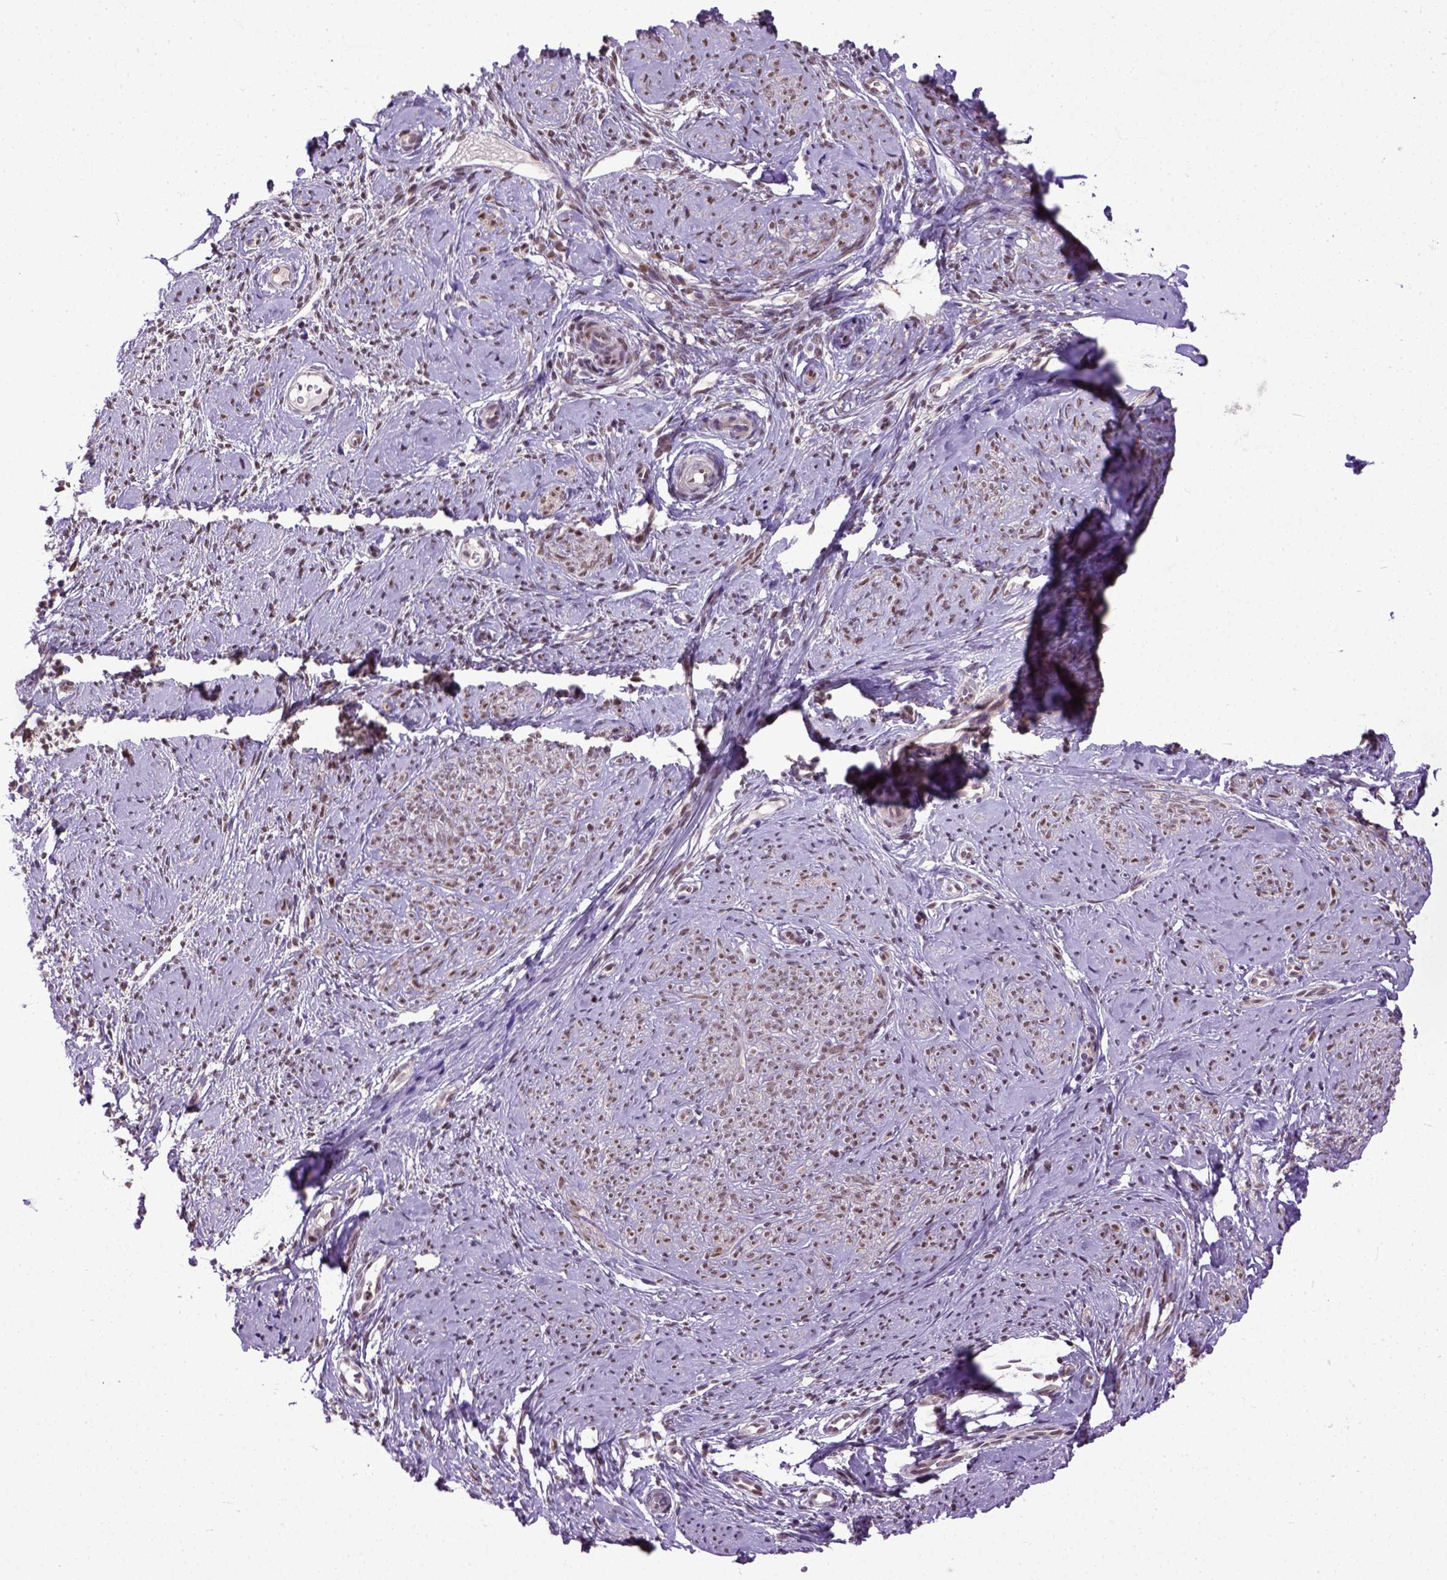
{"staining": {"intensity": "moderate", "quantity": ">75%", "location": "nuclear"}, "tissue": "smooth muscle", "cell_type": "Smooth muscle cells", "image_type": "normal", "snomed": [{"axis": "morphology", "description": "Normal tissue, NOS"}, {"axis": "topography", "description": "Smooth muscle"}], "caption": "This photomicrograph reveals immunohistochemistry (IHC) staining of unremarkable human smooth muscle, with medium moderate nuclear staining in approximately >75% of smooth muscle cells.", "gene": "UBA3", "patient": {"sex": "female", "age": 48}}